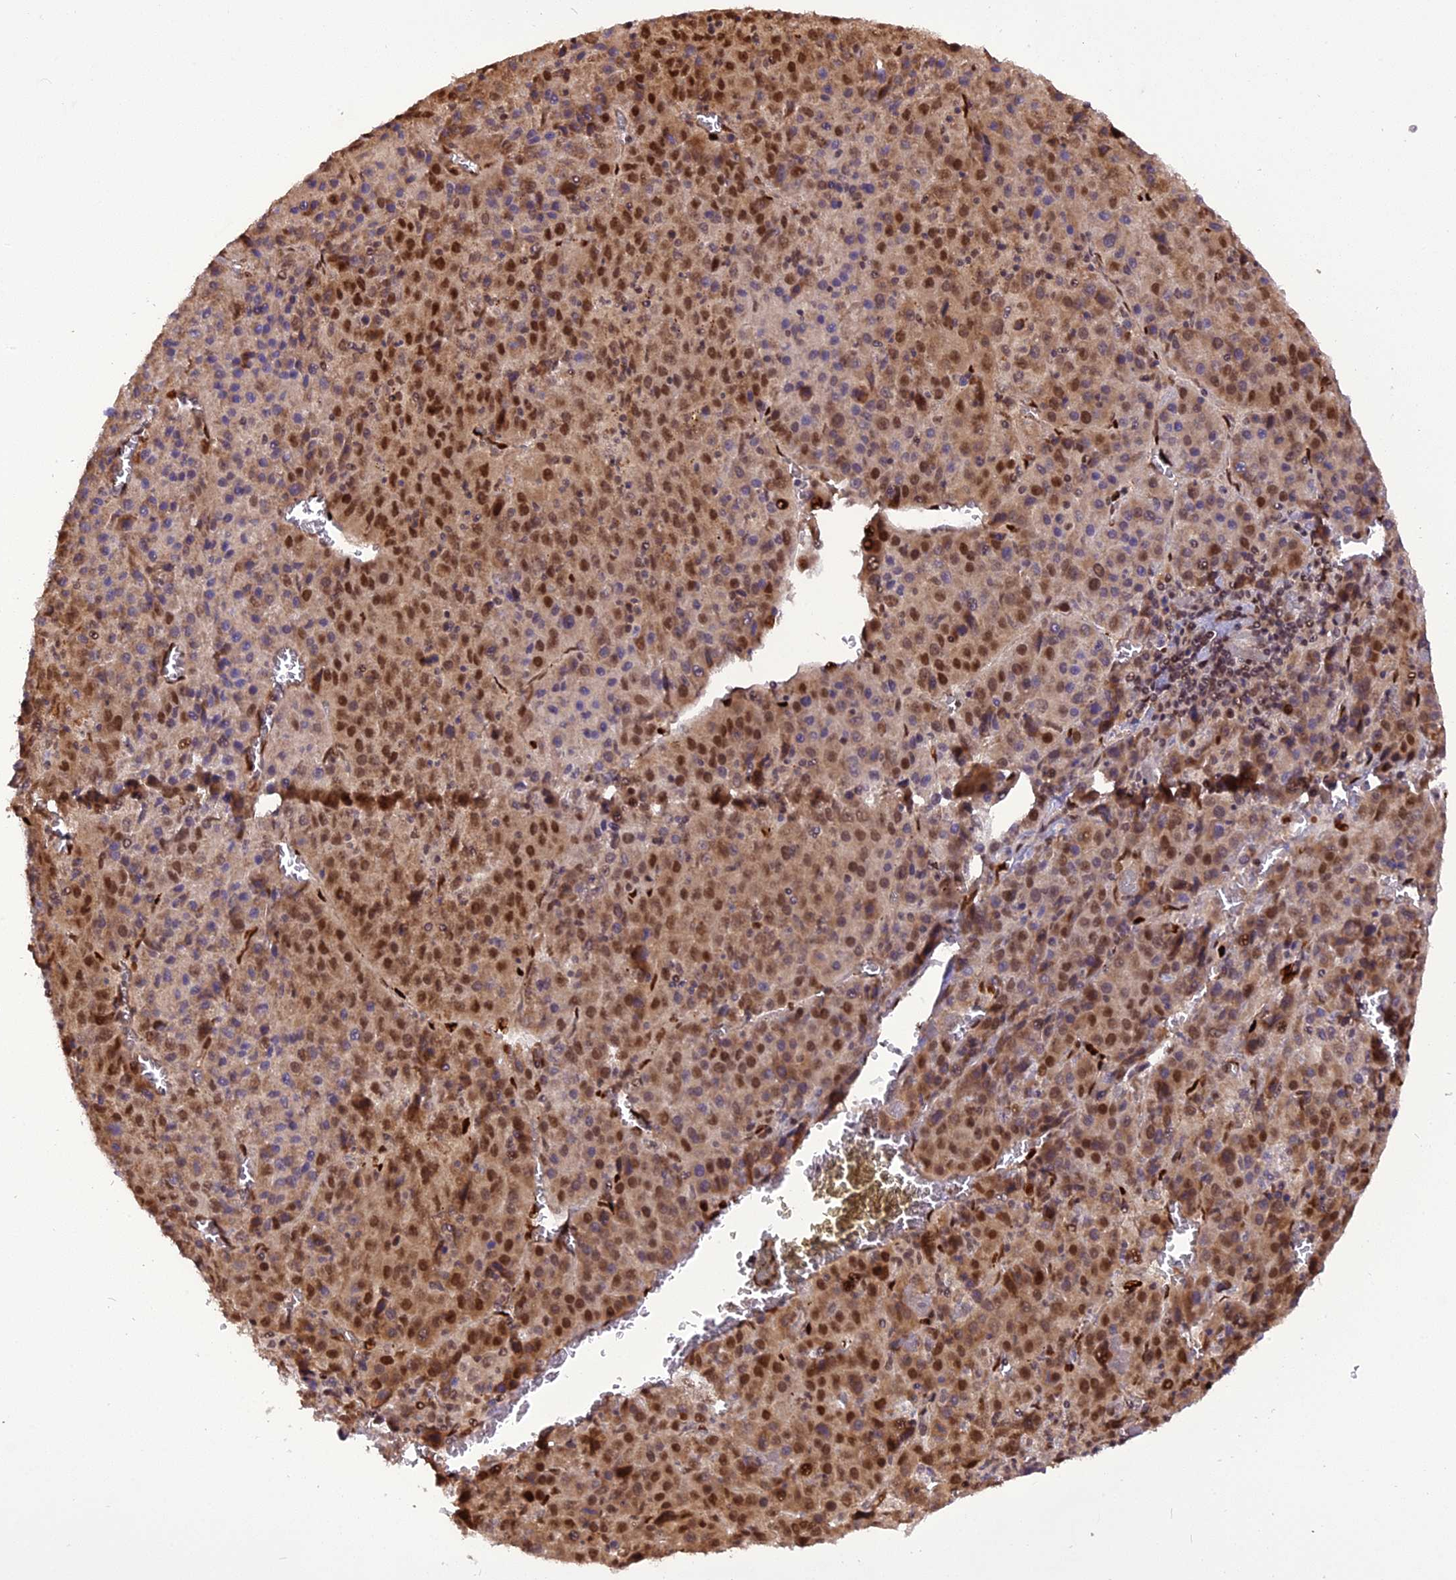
{"staining": {"intensity": "strong", "quantity": "25%-75%", "location": "cytoplasmic/membranous,nuclear"}, "tissue": "liver cancer", "cell_type": "Tumor cells", "image_type": "cancer", "snomed": [{"axis": "morphology", "description": "Carcinoma, Hepatocellular, NOS"}, {"axis": "topography", "description": "Liver"}], "caption": "Liver cancer was stained to show a protein in brown. There is high levels of strong cytoplasmic/membranous and nuclear positivity in about 25%-75% of tumor cells.", "gene": "MICALL1", "patient": {"sex": "female", "age": 53}}